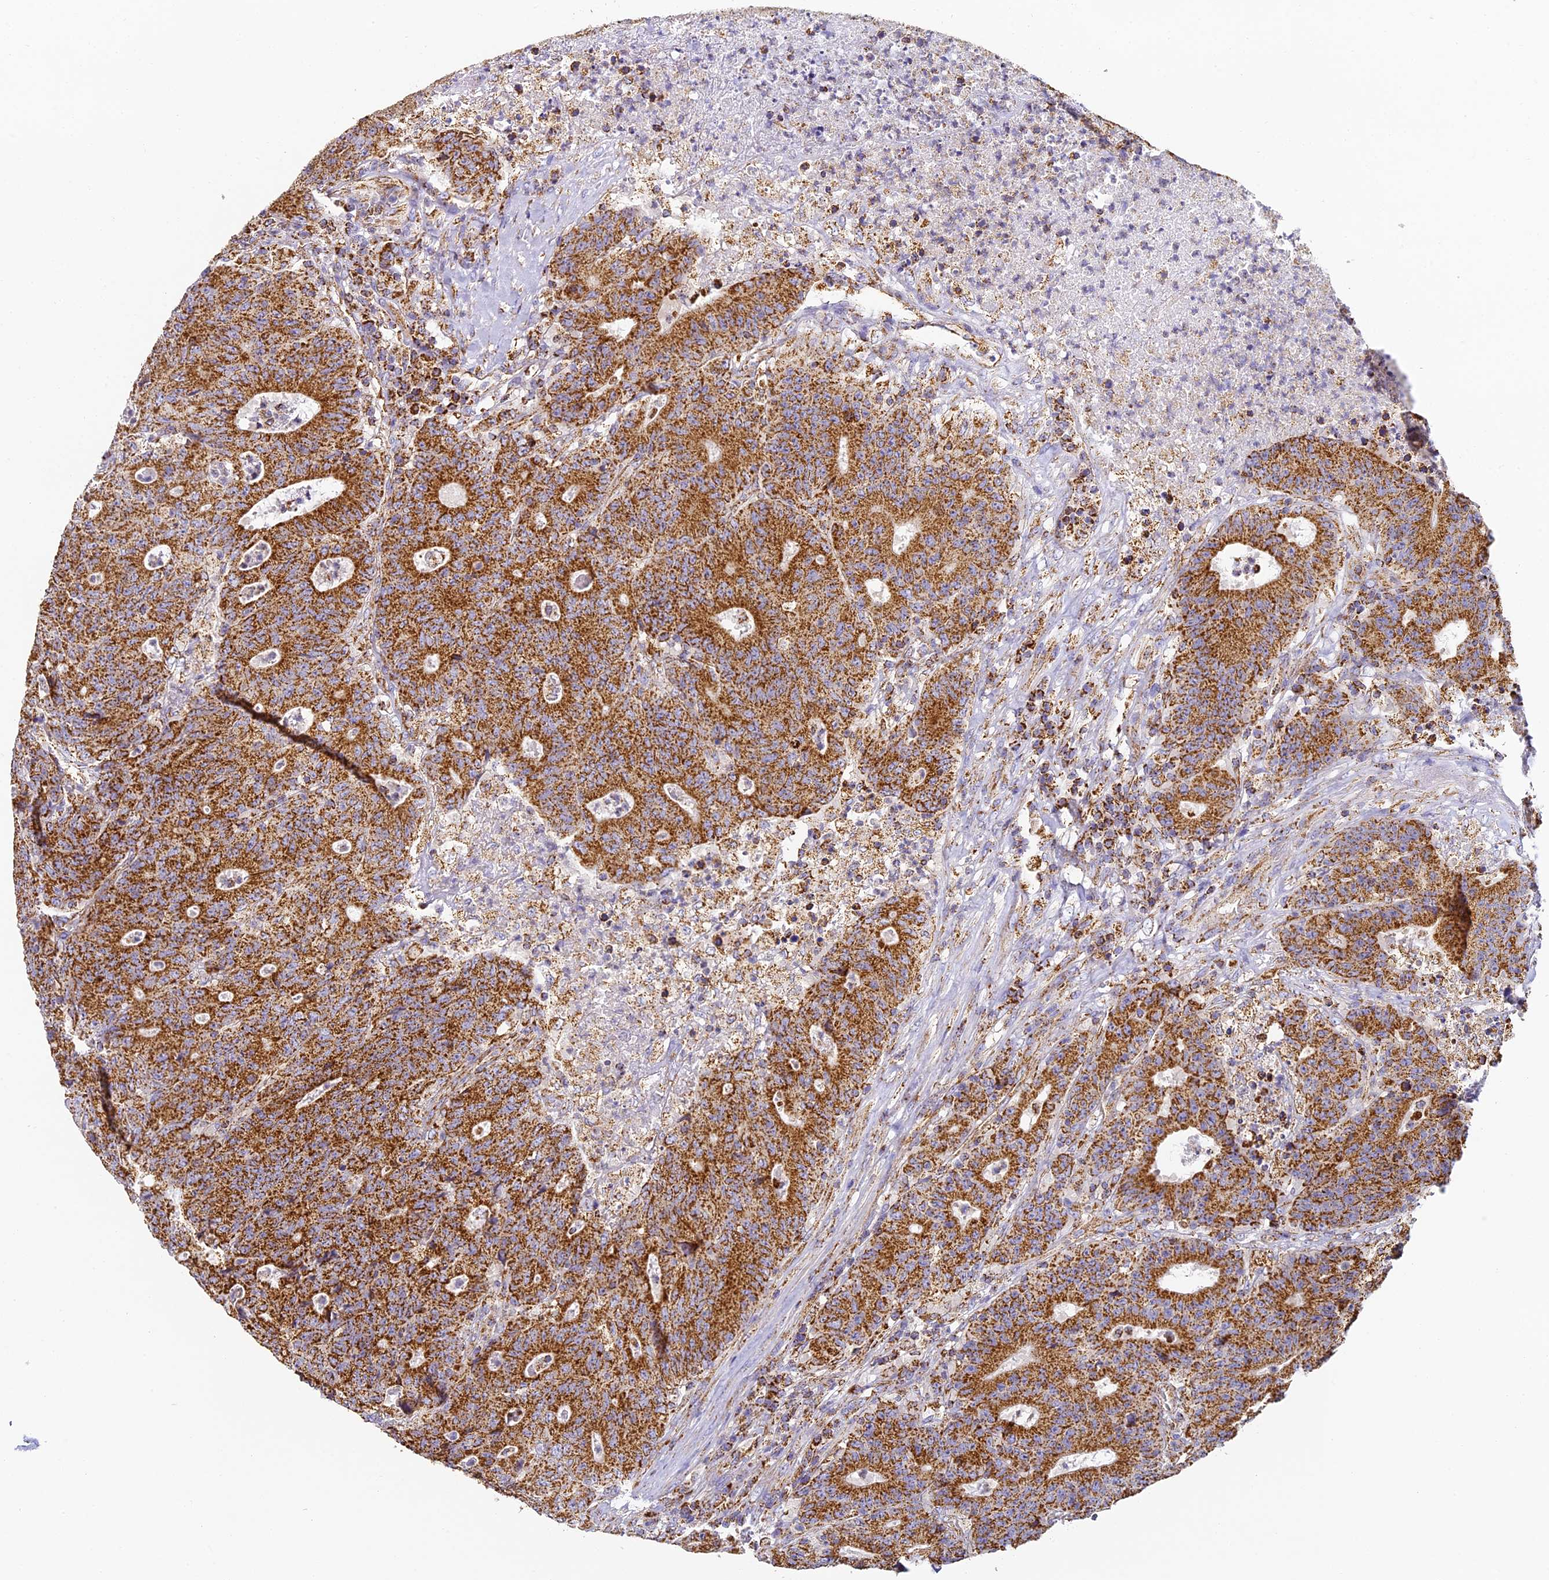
{"staining": {"intensity": "moderate", "quantity": ">75%", "location": "cytoplasmic/membranous"}, "tissue": "colorectal cancer", "cell_type": "Tumor cells", "image_type": "cancer", "snomed": [{"axis": "morphology", "description": "Adenocarcinoma, NOS"}, {"axis": "topography", "description": "Colon"}], "caption": "Protein analysis of colorectal cancer tissue reveals moderate cytoplasmic/membranous staining in about >75% of tumor cells.", "gene": "STK17A", "patient": {"sex": "female", "age": 75}}